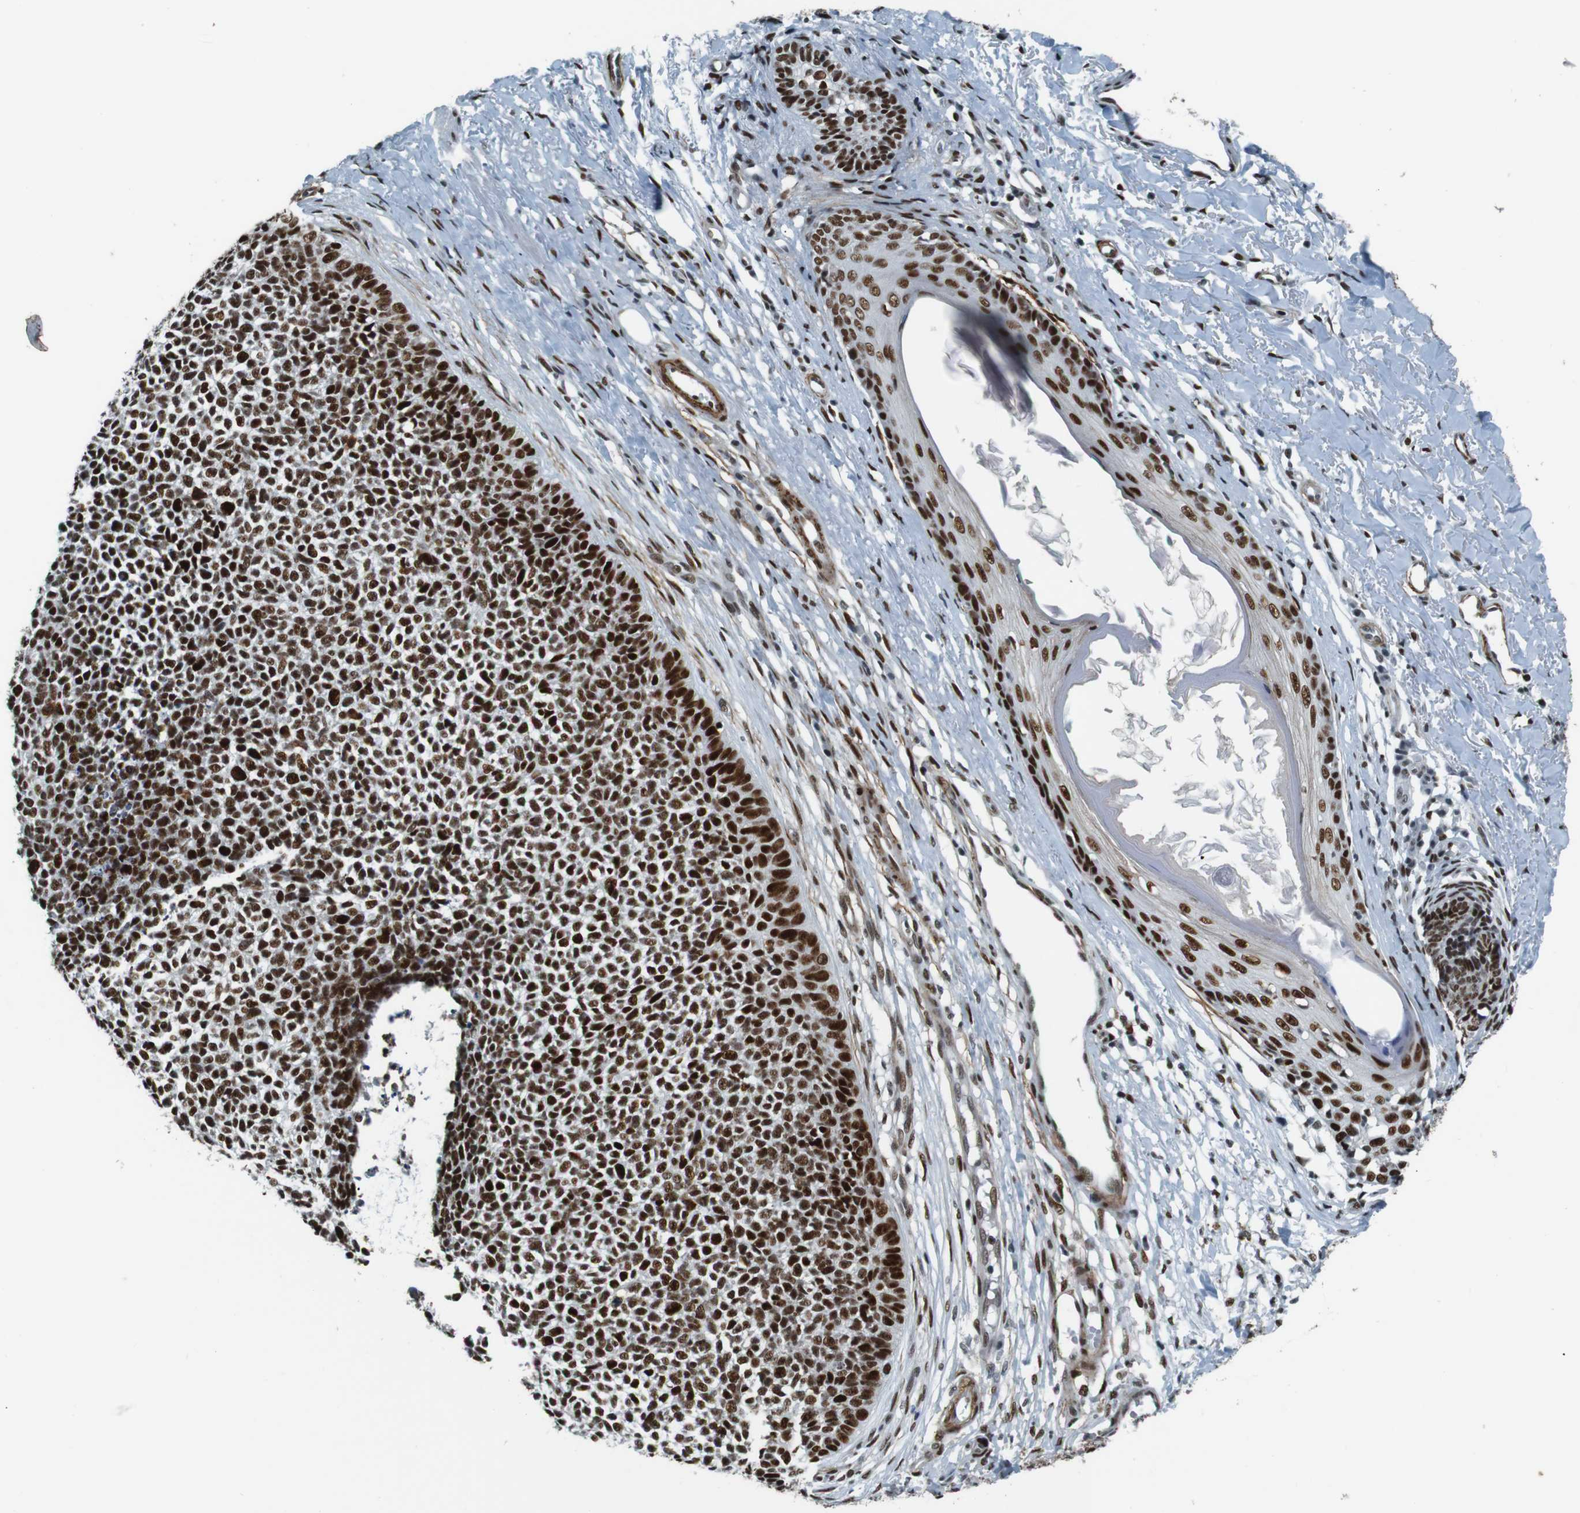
{"staining": {"intensity": "strong", "quantity": ">75%", "location": "nuclear"}, "tissue": "skin cancer", "cell_type": "Tumor cells", "image_type": "cancer", "snomed": [{"axis": "morphology", "description": "Basal cell carcinoma"}, {"axis": "topography", "description": "Skin"}], "caption": "Skin cancer (basal cell carcinoma) stained for a protein (brown) displays strong nuclear positive expression in approximately >75% of tumor cells.", "gene": "HEXIM1", "patient": {"sex": "female", "age": 84}}